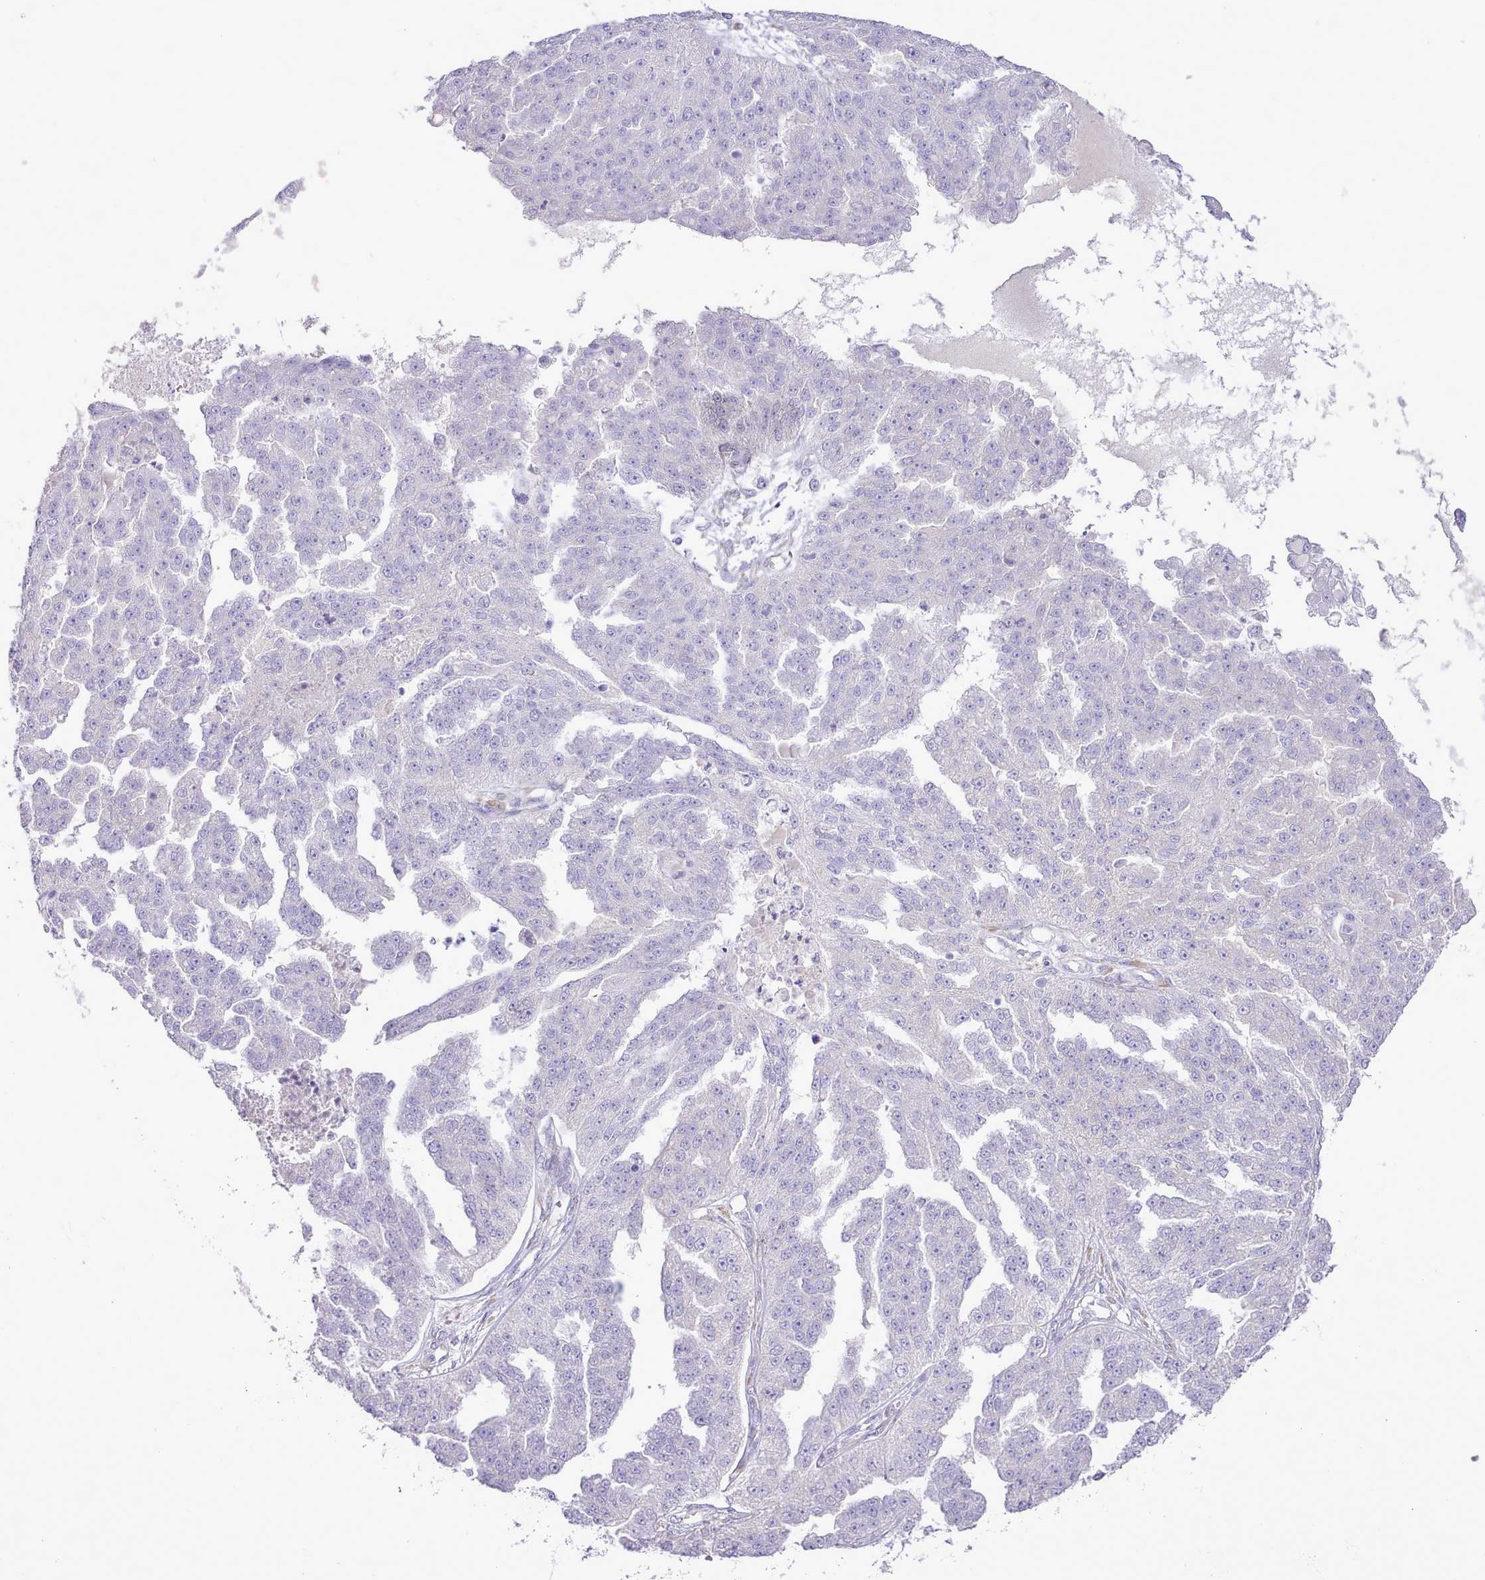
{"staining": {"intensity": "negative", "quantity": "none", "location": "none"}, "tissue": "ovarian cancer", "cell_type": "Tumor cells", "image_type": "cancer", "snomed": [{"axis": "morphology", "description": "Cystadenocarcinoma, serous, NOS"}, {"axis": "topography", "description": "Ovary"}], "caption": "Image shows no significant protein expression in tumor cells of ovarian serous cystadenocarcinoma.", "gene": "CCL1", "patient": {"sex": "female", "age": 58}}